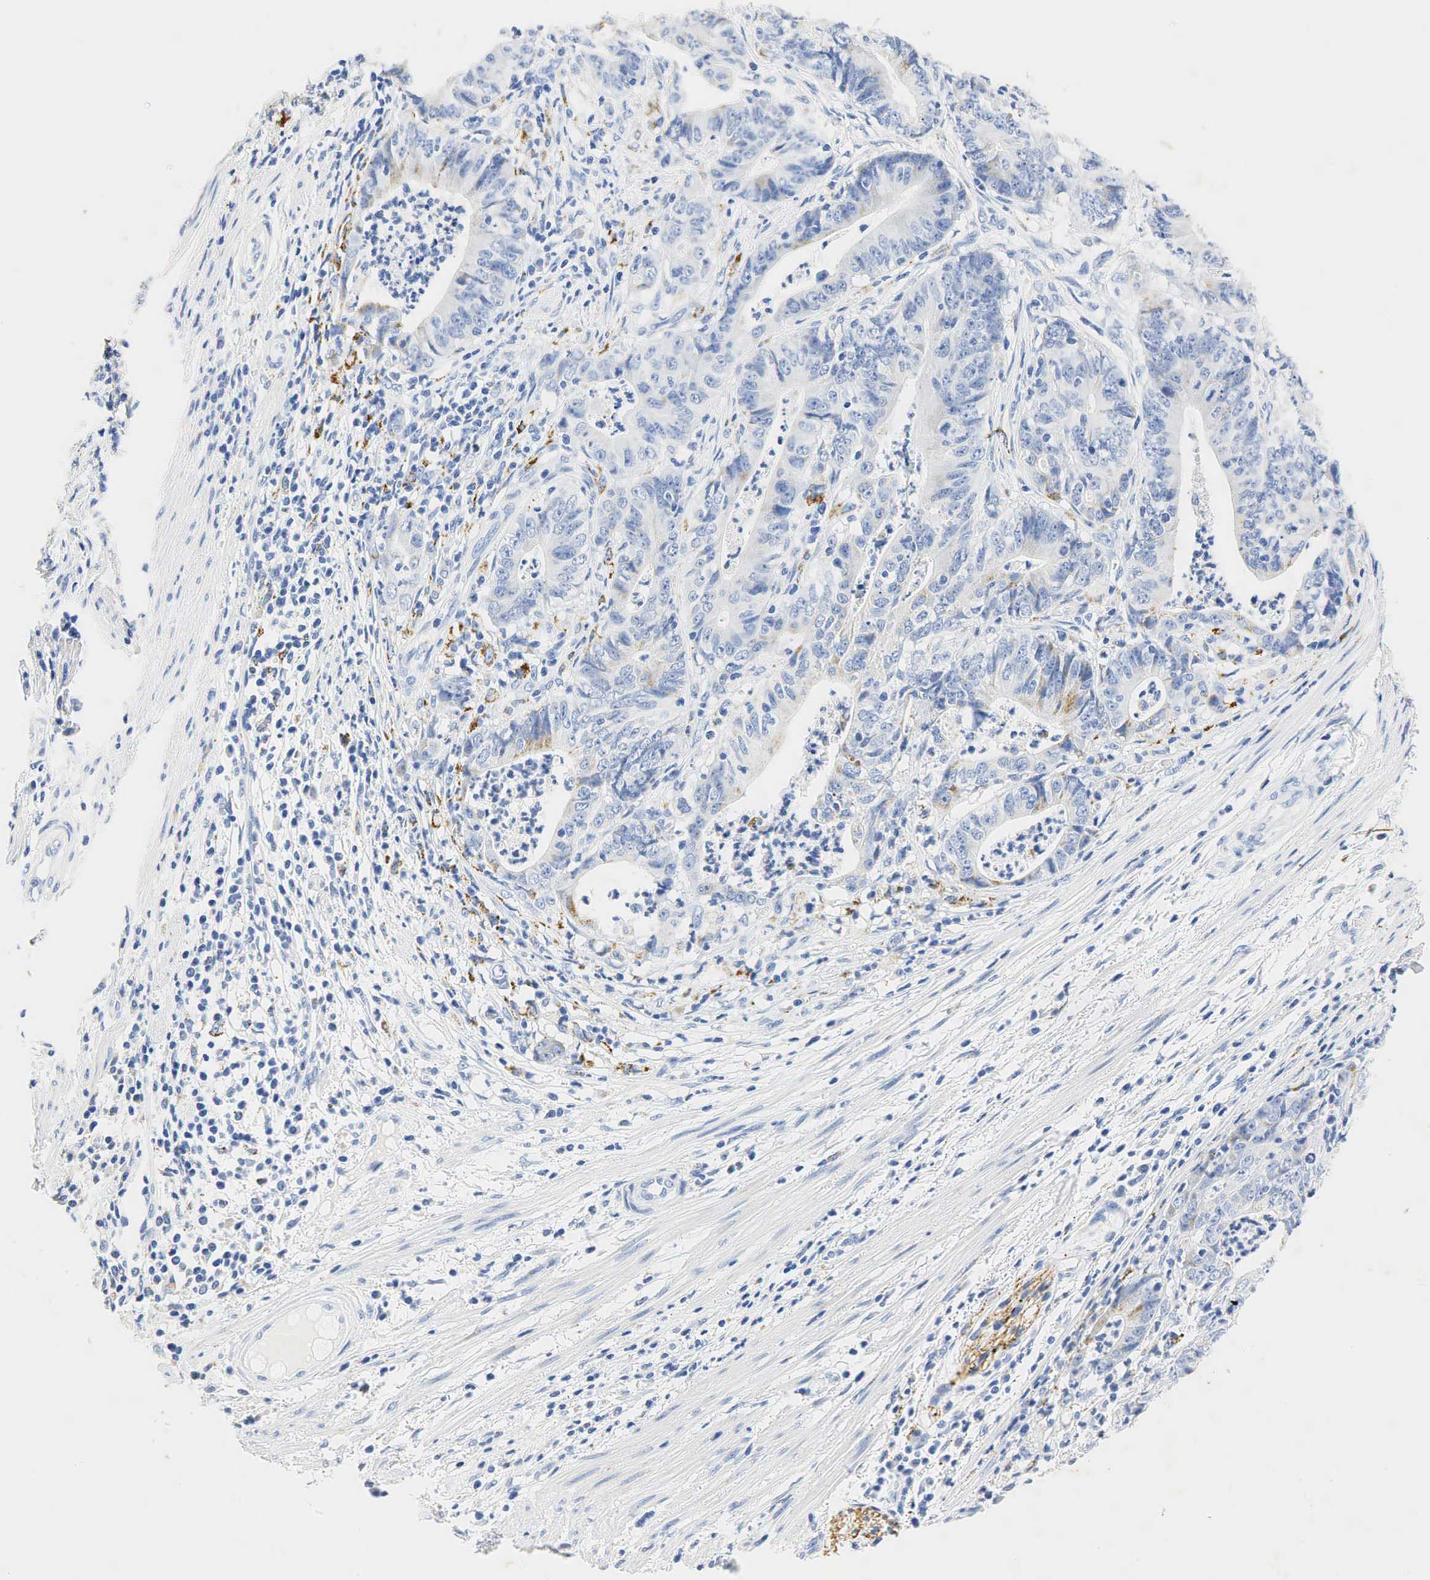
{"staining": {"intensity": "moderate", "quantity": "<25%", "location": "cytoplasmic/membranous"}, "tissue": "stomach cancer", "cell_type": "Tumor cells", "image_type": "cancer", "snomed": [{"axis": "morphology", "description": "Adenocarcinoma, NOS"}, {"axis": "topography", "description": "Stomach, lower"}], "caption": "An image of stomach cancer stained for a protein reveals moderate cytoplasmic/membranous brown staining in tumor cells.", "gene": "SYP", "patient": {"sex": "female", "age": 86}}